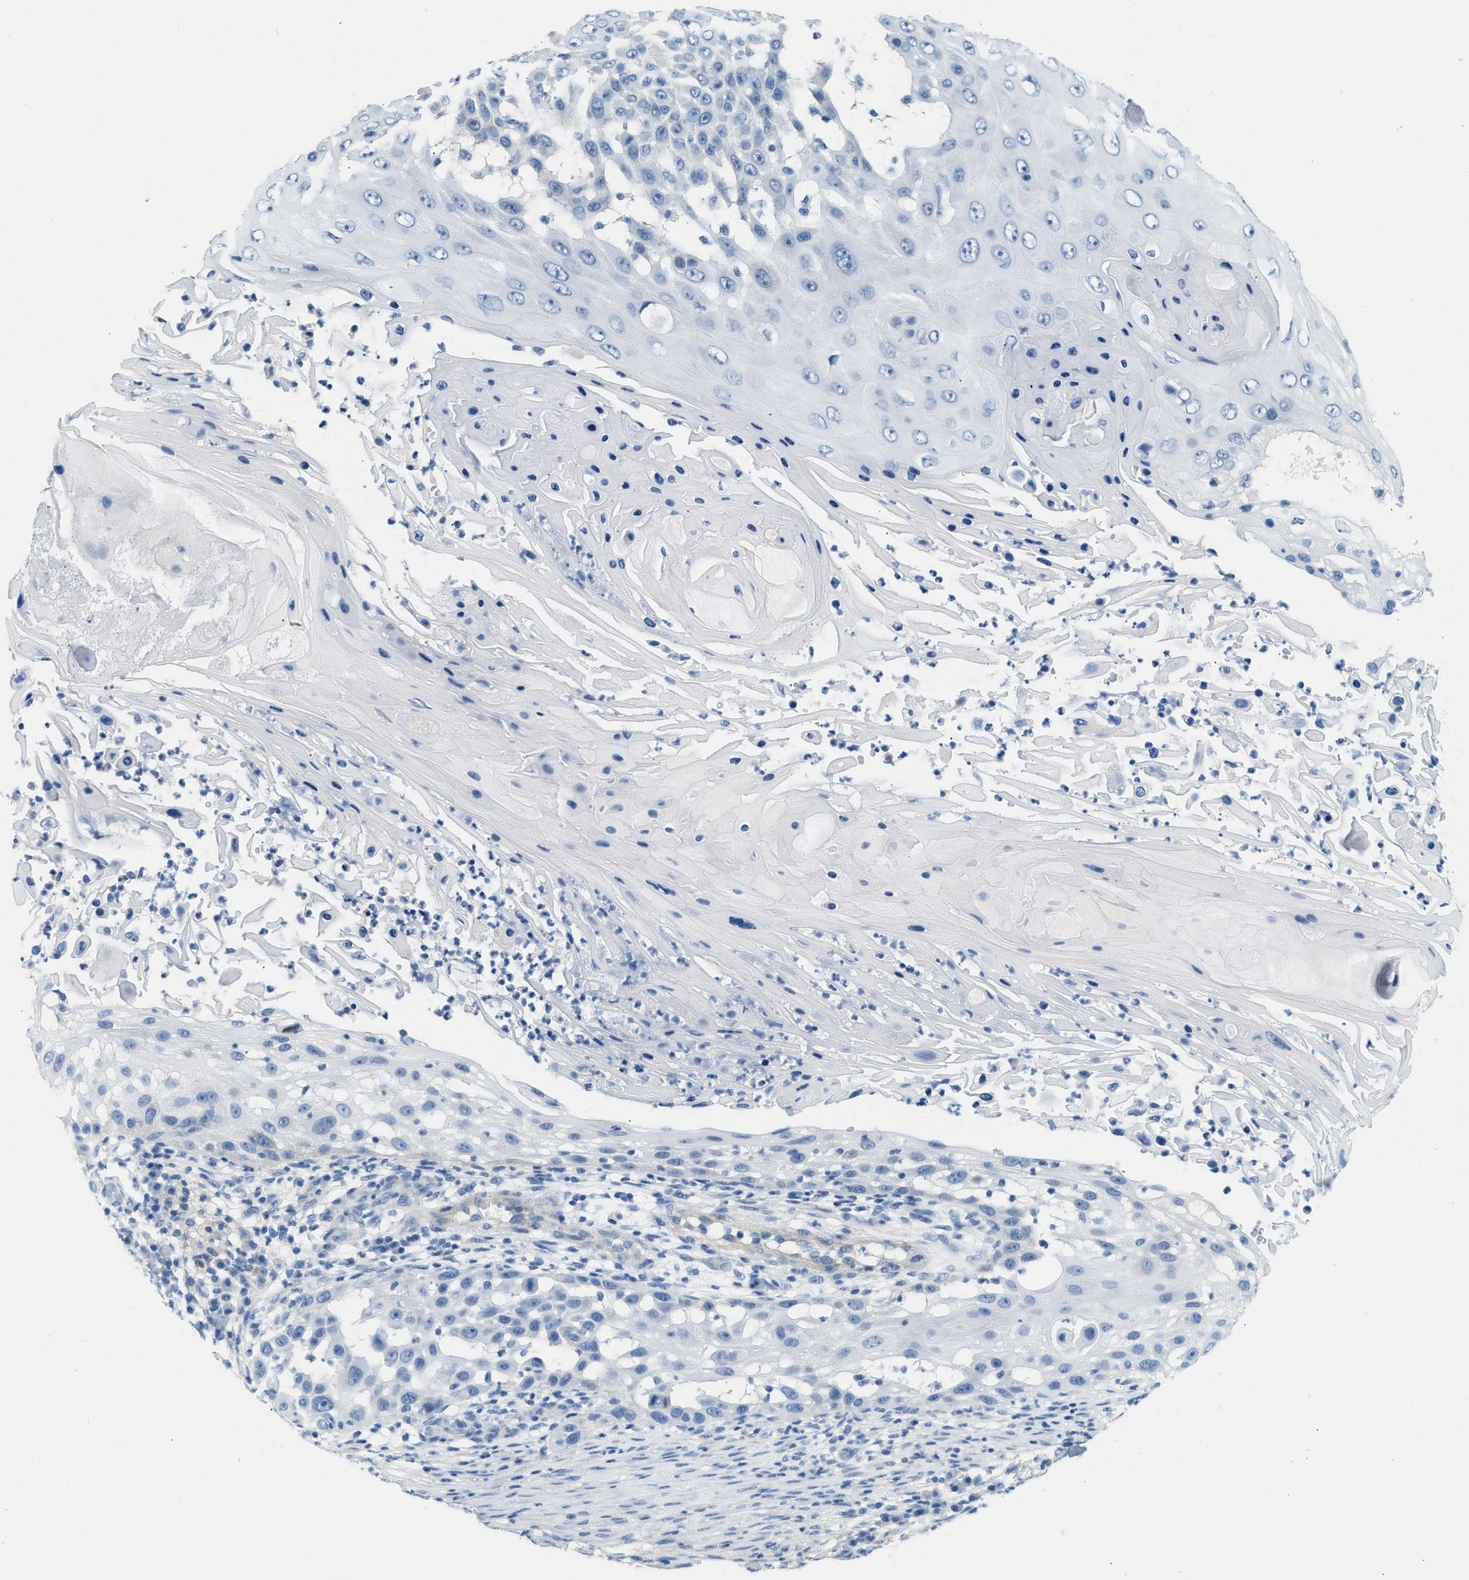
{"staining": {"intensity": "negative", "quantity": "none", "location": "none"}, "tissue": "skin cancer", "cell_type": "Tumor cells", "image_type": "cancer", "snomed": [{"axis": "morphology", "description": "Squamous cell carcinoma, NOS"}, {"axis": "topography", "description": "Skin"}], "caption": "IHC histopathology image of neoplastic tissue: human skin squamous cell carcinoma stained with DAB displays no significant protein positivity in tumor cells. (Brightfield microscopy of DAB (3,3'-diaminobenzidine) IHC at high magnification).", "gene": "SPAM1", "patient": {"sex": "female", "age": 44}}